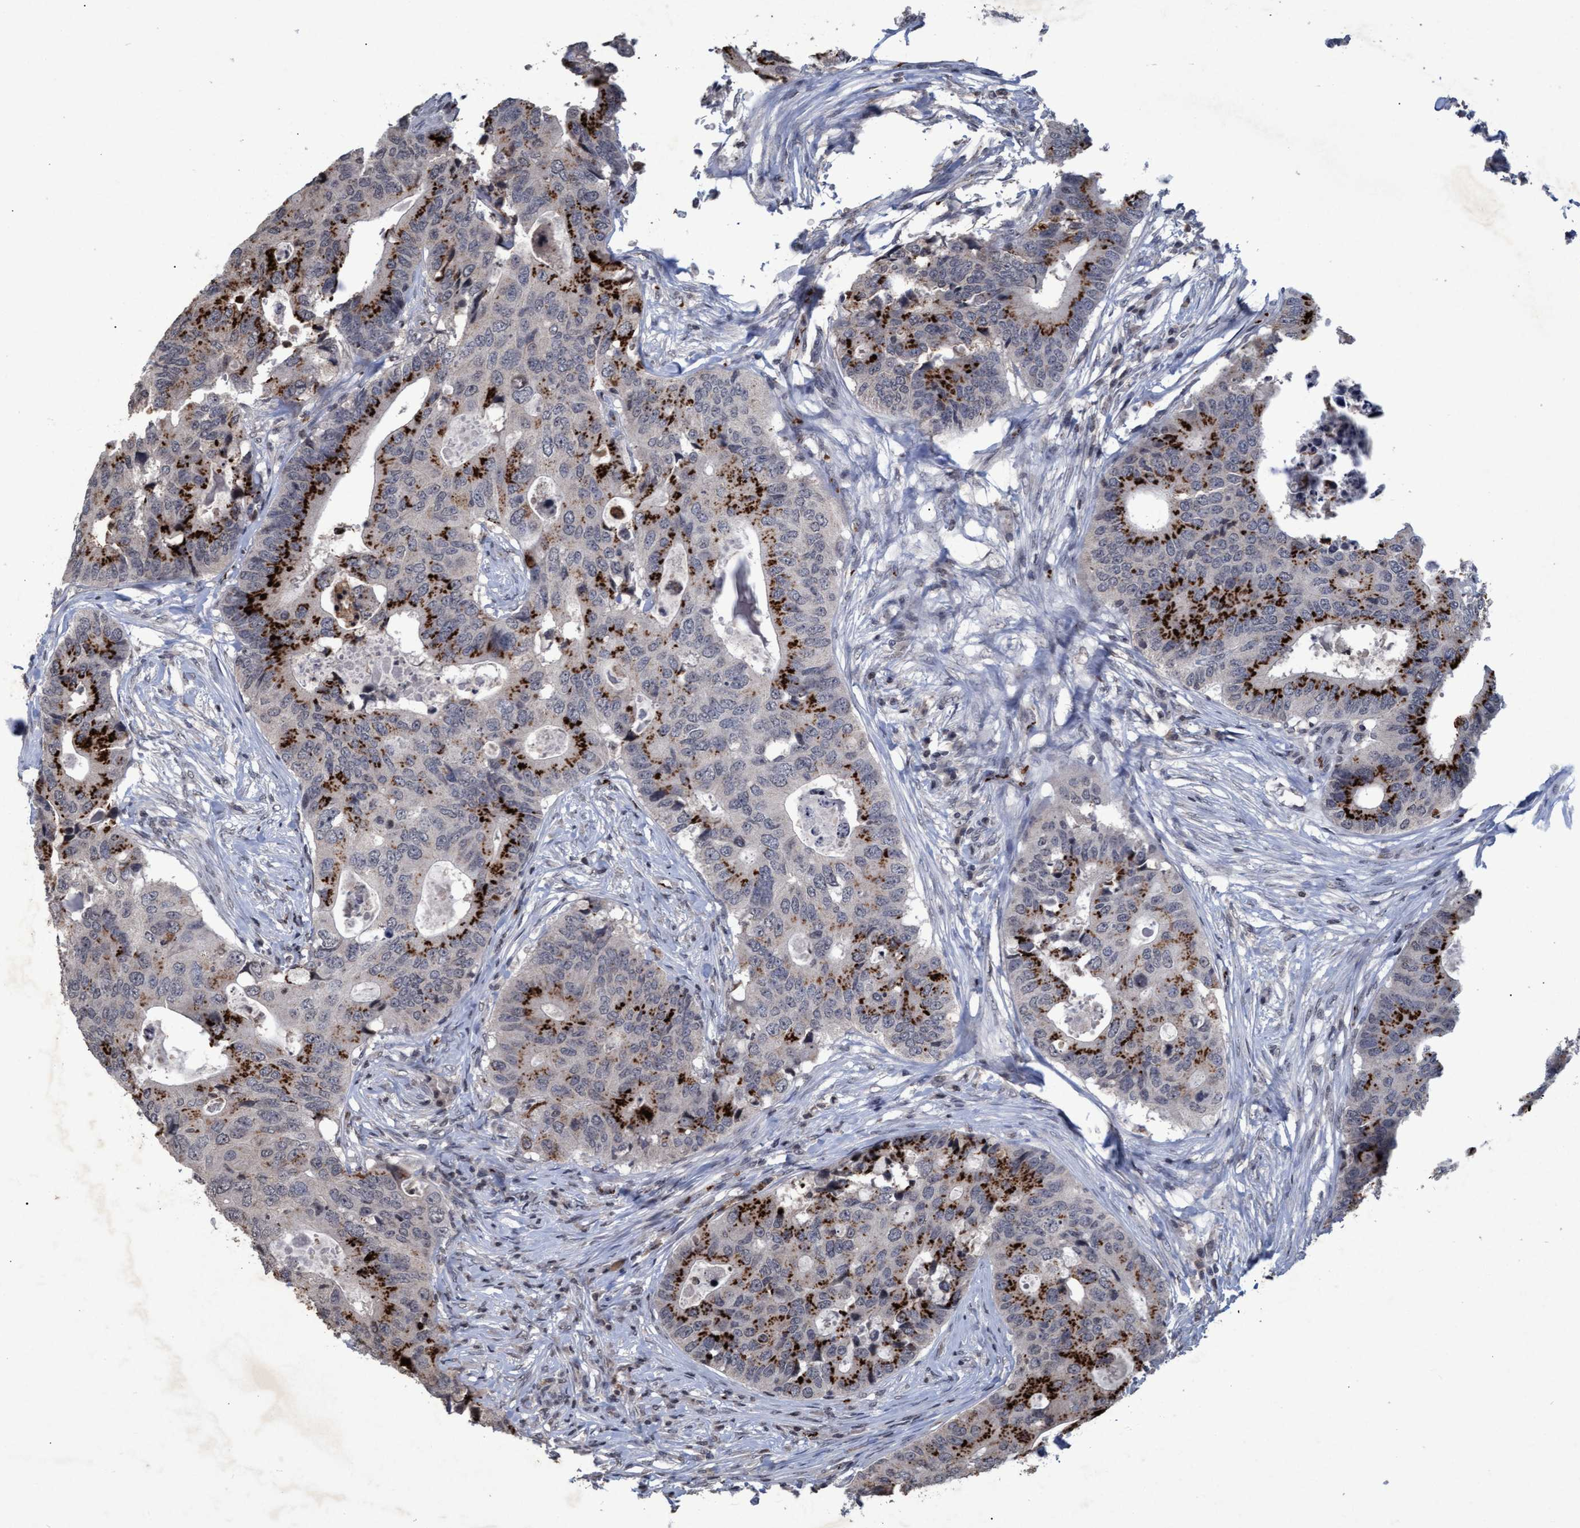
{"staining": {"intensity": "strong", "quantity": "25%-75%", "location": "cytoplasmic/membranous"}, "tissue": "colorectal cancer", "cell_type": "Tumor cells", "image_type": "cancer", "snomed": [{"axis": "morphology", "description": "Adenocarcinoma, NOS"}, {"axis": "topography", "description": "Colon"}], "caption": "The histopathology image displays staining of colorectal cancer, revealing strong cytoplasmic/membranous protein staining (brown color) within tumor cells.", "gene": "GALC", "patient": {"sex": "male", "age": 71}}